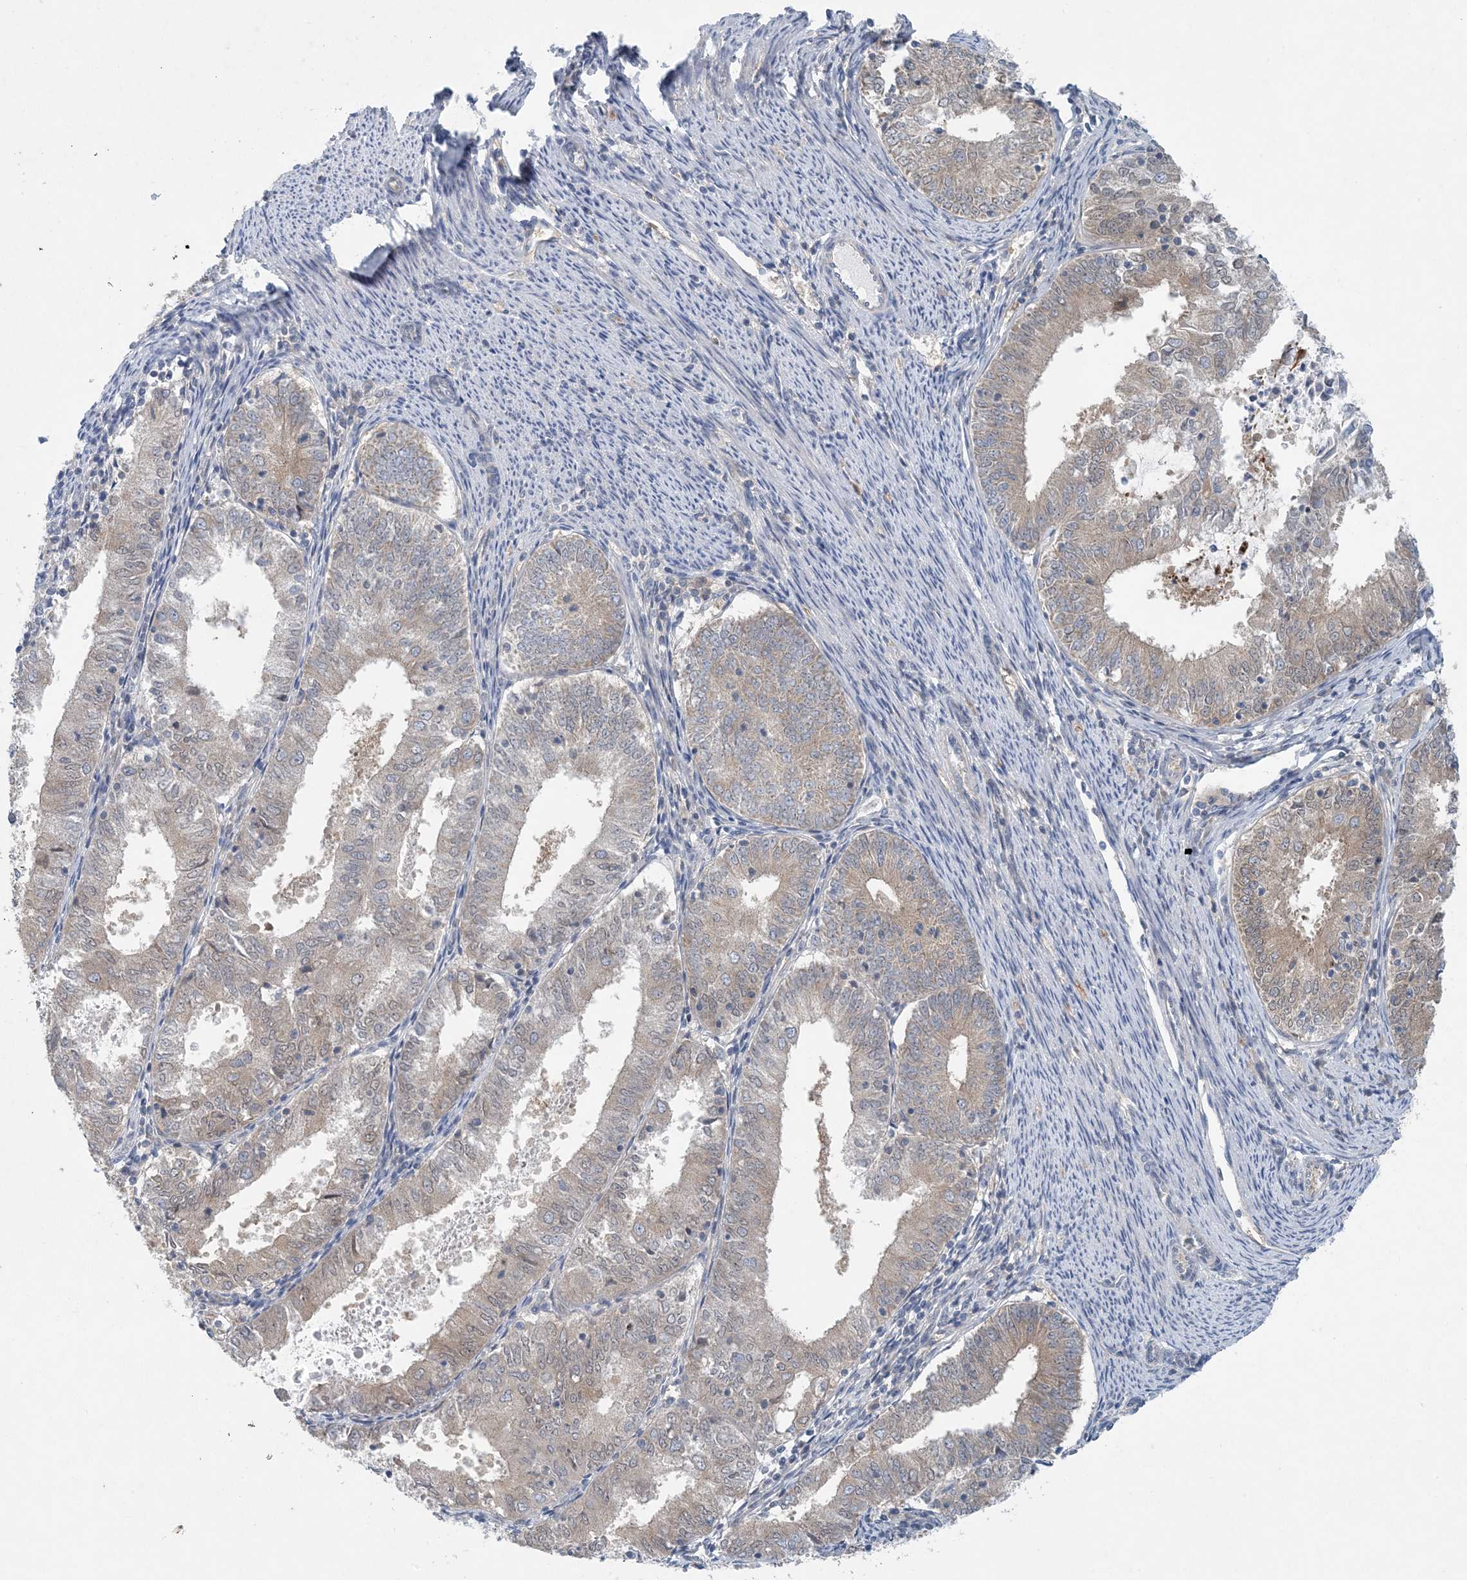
{"staining": {"intensity": "weak", "quantity": "<25%", "location": "cytoplasmic/membranous"}, "tissue": "endometrial cancer", "cell_type": "Tumor cells", "image_type": "cancer", "snomed": [{"axis": "morphology", "description": "Adenocarcinoma, NOS"}, {"axis": "topography", "description": "Endometrium"}], "caption": "Tumor cells show no significant protein positivity in adenocarcinoma (endometrial). (DAB (3,3'-diaminobenzidine) immunohistochemistry (IHC), high magnification).", "gene": "HIKESHI", "patient": {"sex": "female", "age": 57}}